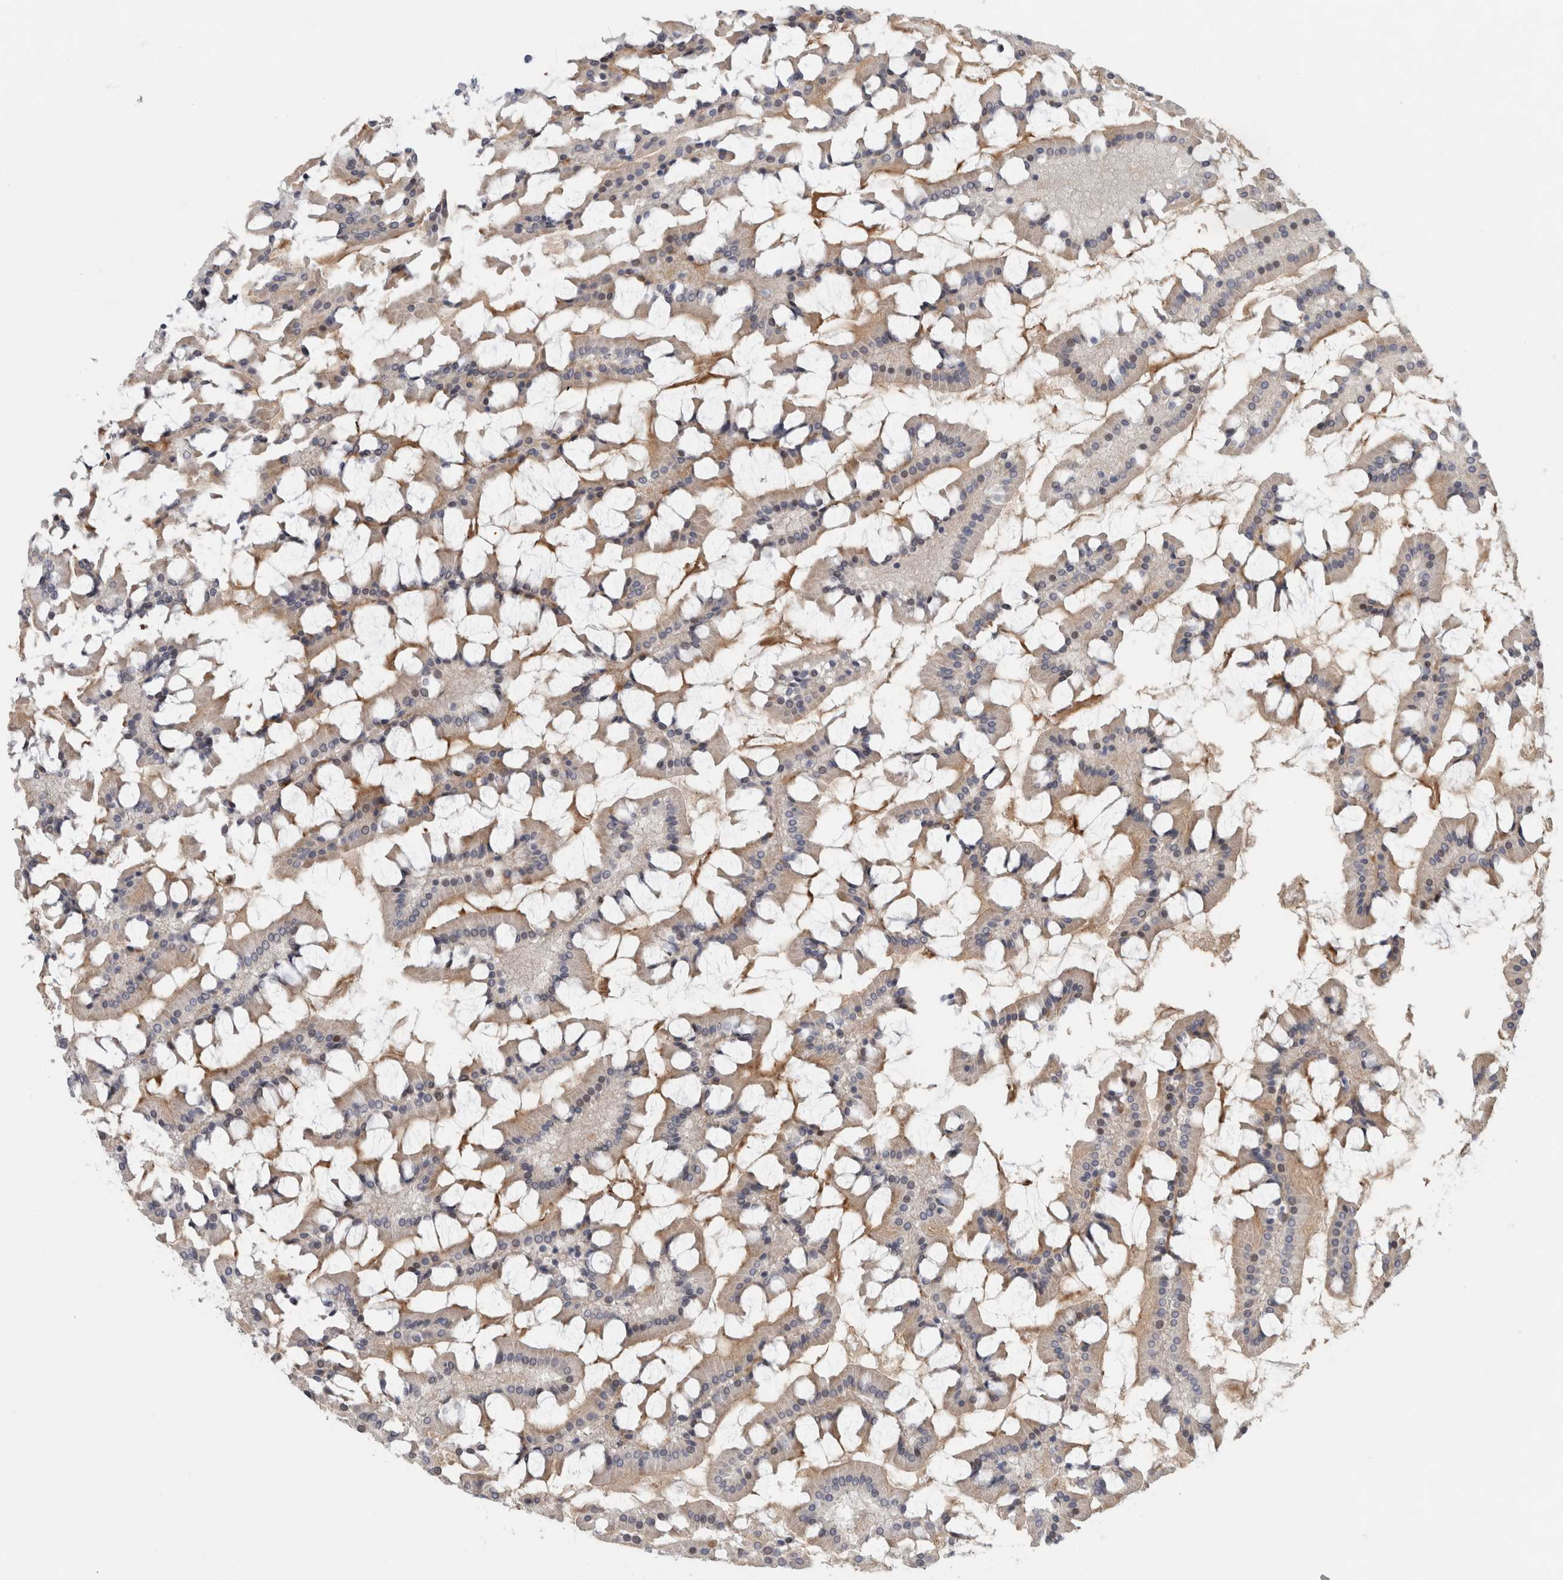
{"staining": {"intensity": "moderate", "quantity": "25%-75%", "location": "cytoplasmic/membranous"}, "tissue": "small intestine", "cell_type": "Glandular cells", "image_type": "normal", "snomed": [{"axis": "morphology", "description": "Normal tissue, NOS"}, {"axis": "topography", "description": "Small intestine"}], "caption": "Protein expression analysis of unremarkable human small intestine reveals moderate cytoplasmic/membranous expression in approximately 25%-75% of glandular cells. Immunohistochemistry (ihc) stains the protein in brown and the nuclei are stained blue.", "gene": "ZNF804B", "patient": {"sex": "male", "age": 41}}